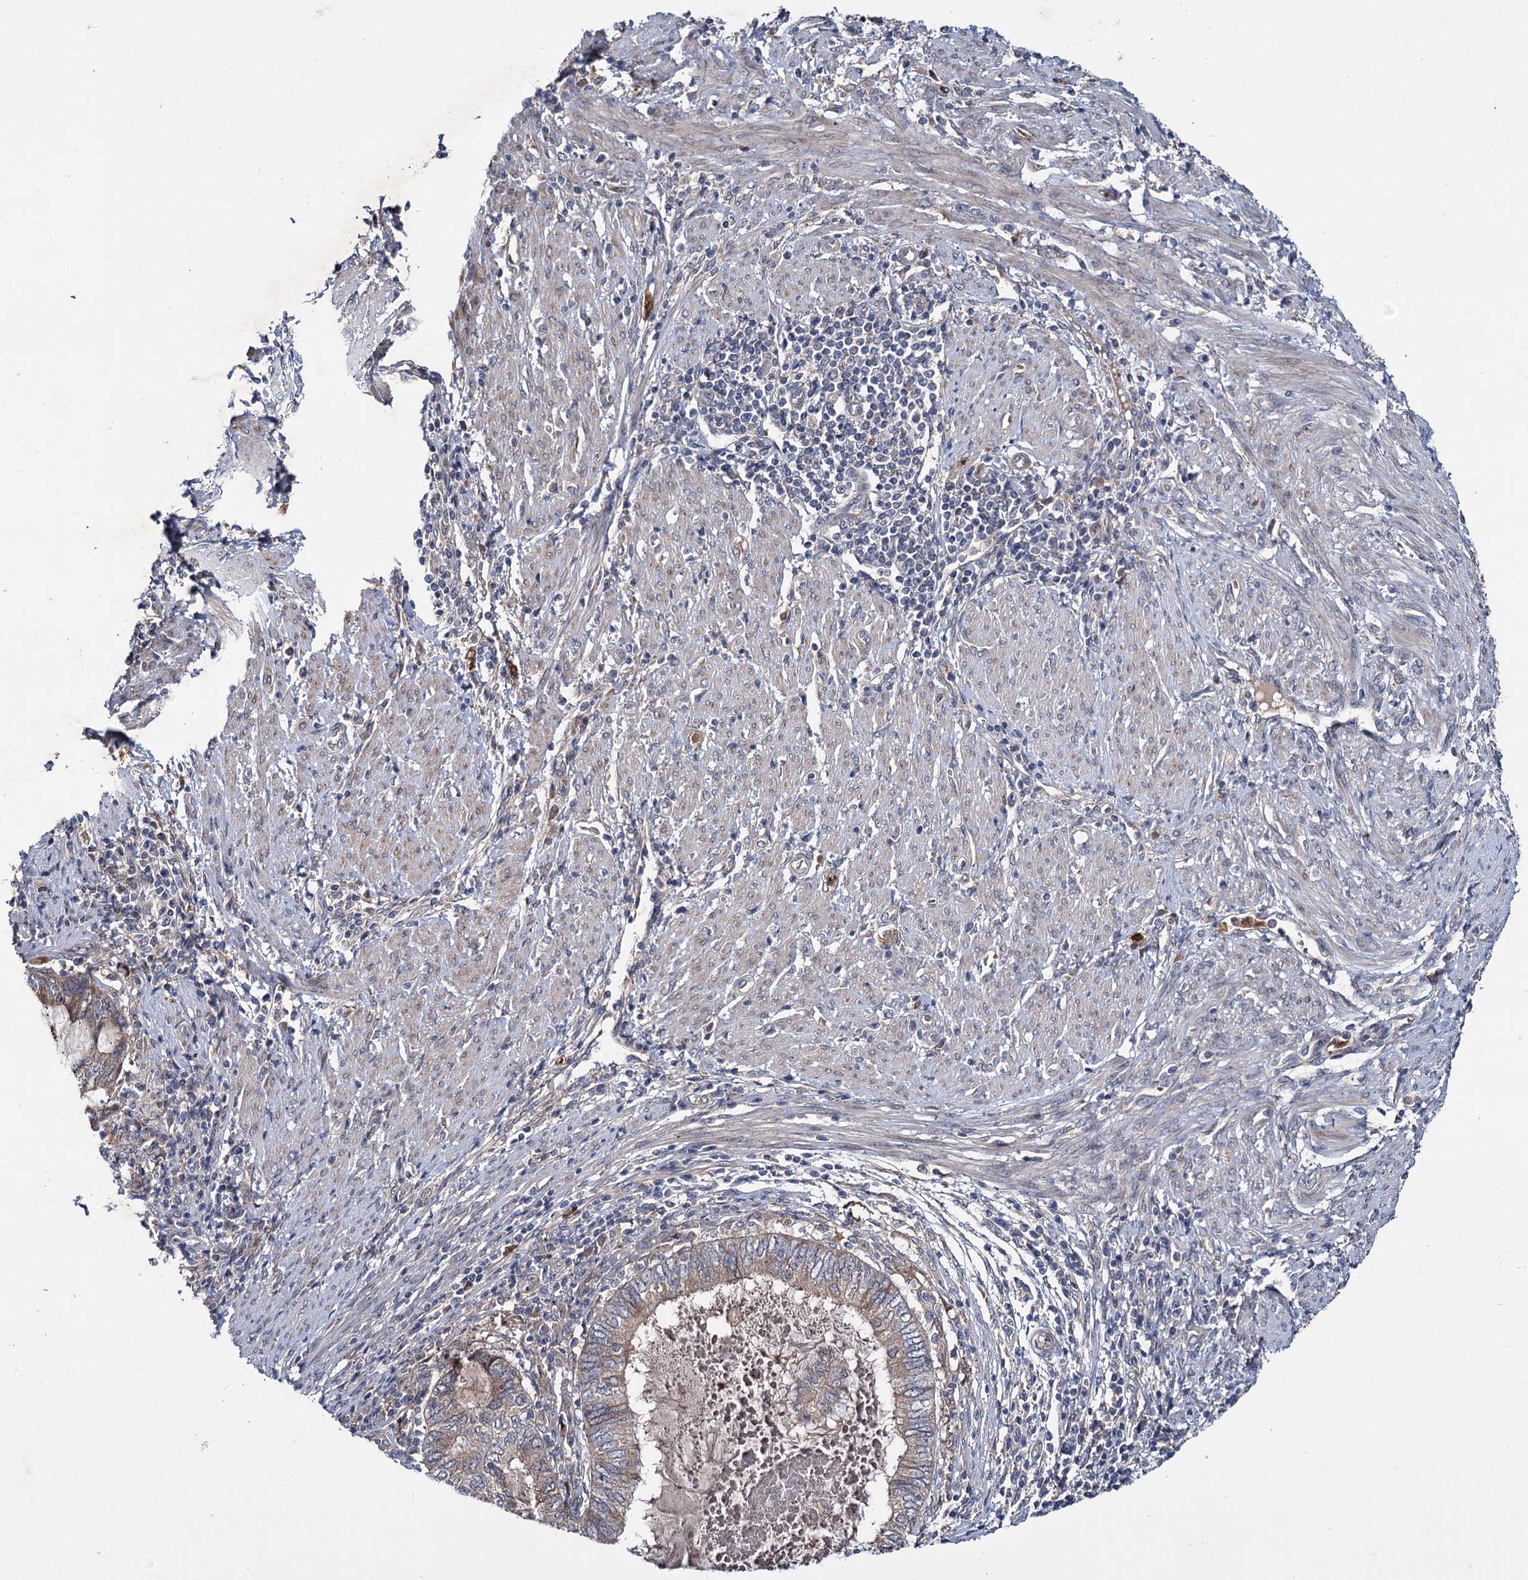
{"staining": {"intensity": "weak", "quantity": ">75%", "location": "cytoplasmic/membranous"}, "tissue": "endometrial cancer", "cell_type": "Tumor cells", "image_type": "cancer", "snomed": [{"axis": "morphology", "description": "Adenocarcinoma, NOS"}, {"axis": "topography", "description": "Uterus"}, {"axis": "topography", "description": "Endometrium"}], "caption": "Protein expression by immunohistochemistry (IHC) exhibits weak cytoplasmic/membranous staining in about >75% of tumor cells in endometrial cancer (adenocarcinoma).", "gene": "PTPN3", "patient": {"sex": "female", "age": 70}}